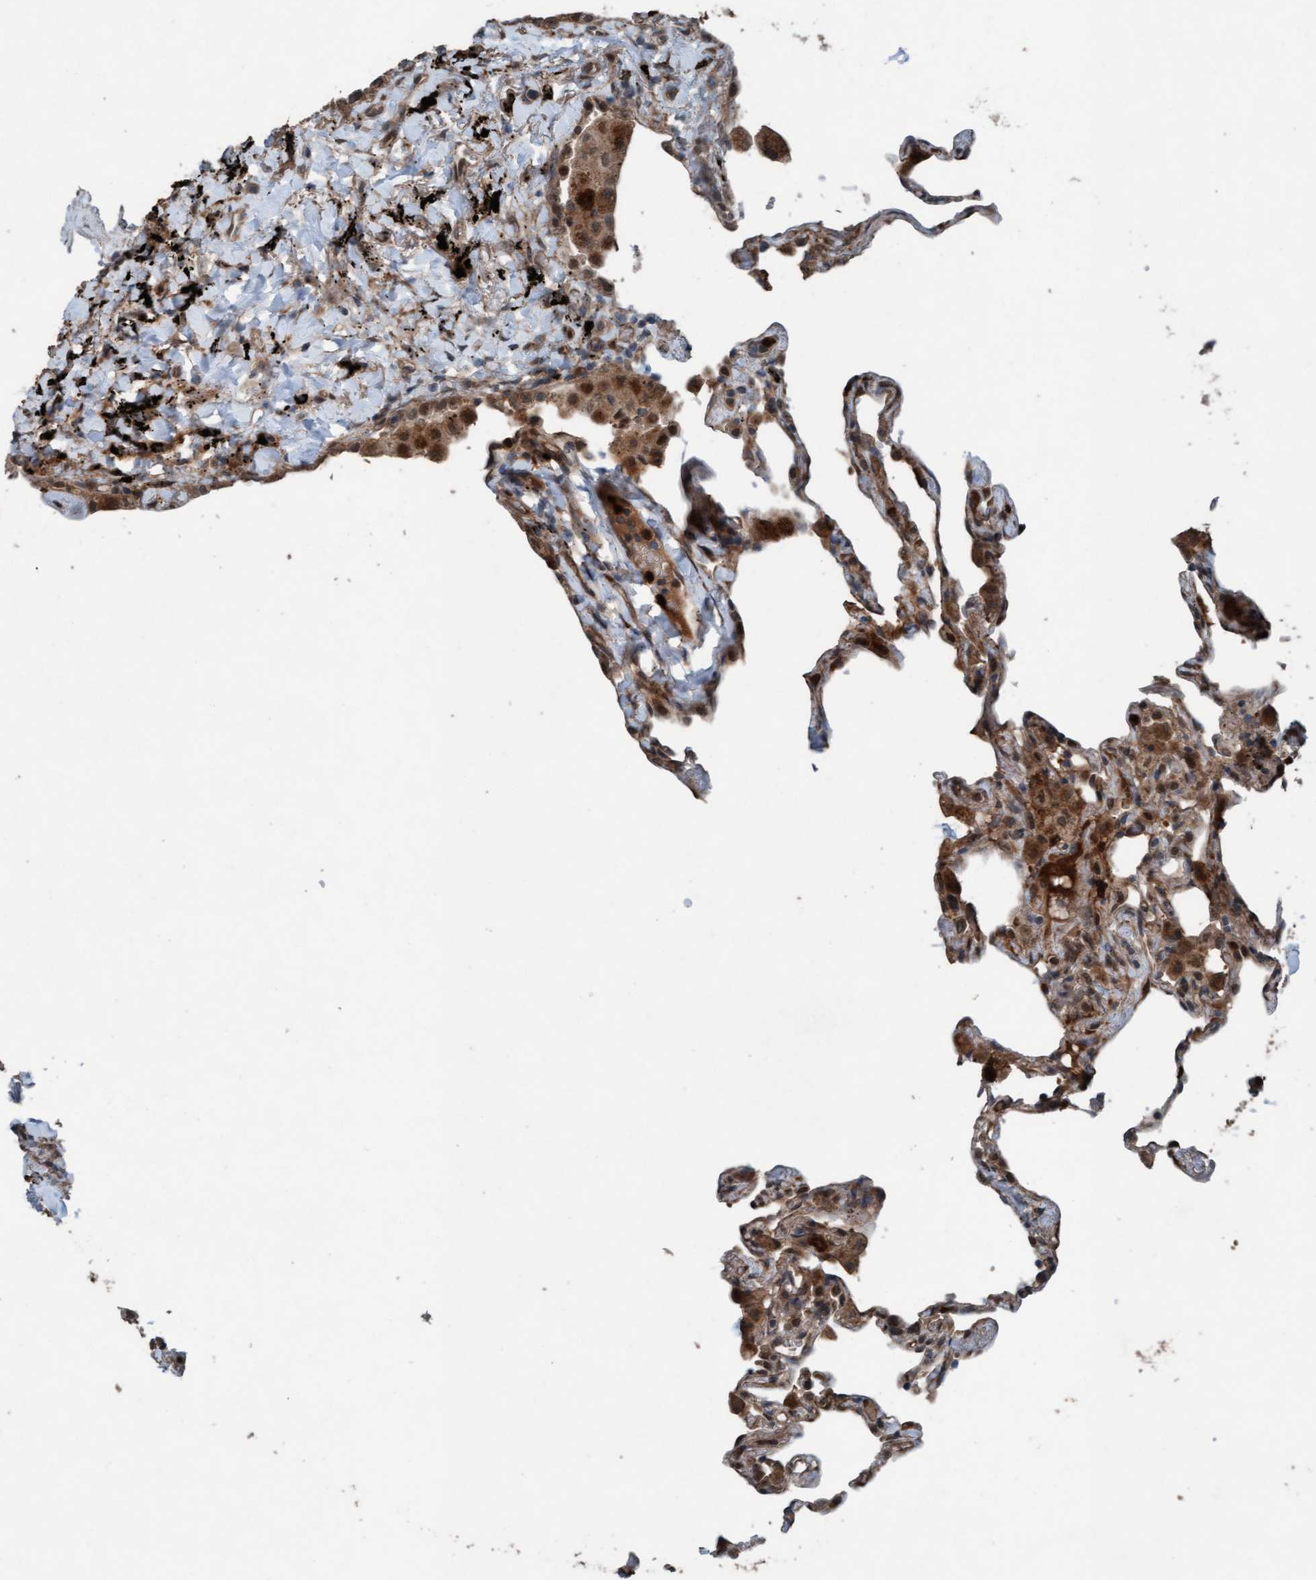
{"staining": {"intensity": "moderate", "quantity": ">75%", "location": "cytoplasmic/membranous"}, "tissue": "lung", "cell_type": "Alveolar cells", "image_type": "normal", "snomed": [{"axis": "morphology", "description": "Normal tissue, NOS"}, {"axis": "topography", "description": "Lung"}], "caption": "A high-resolution photomicrograph shows immunohistochemistry staining of normal lung, which displays moderate cytoplasmic/membranous staining in about >75% of alveolar cells.", "gene": "PLXNB2", "patient": {"sex": "male", "age": 59}}